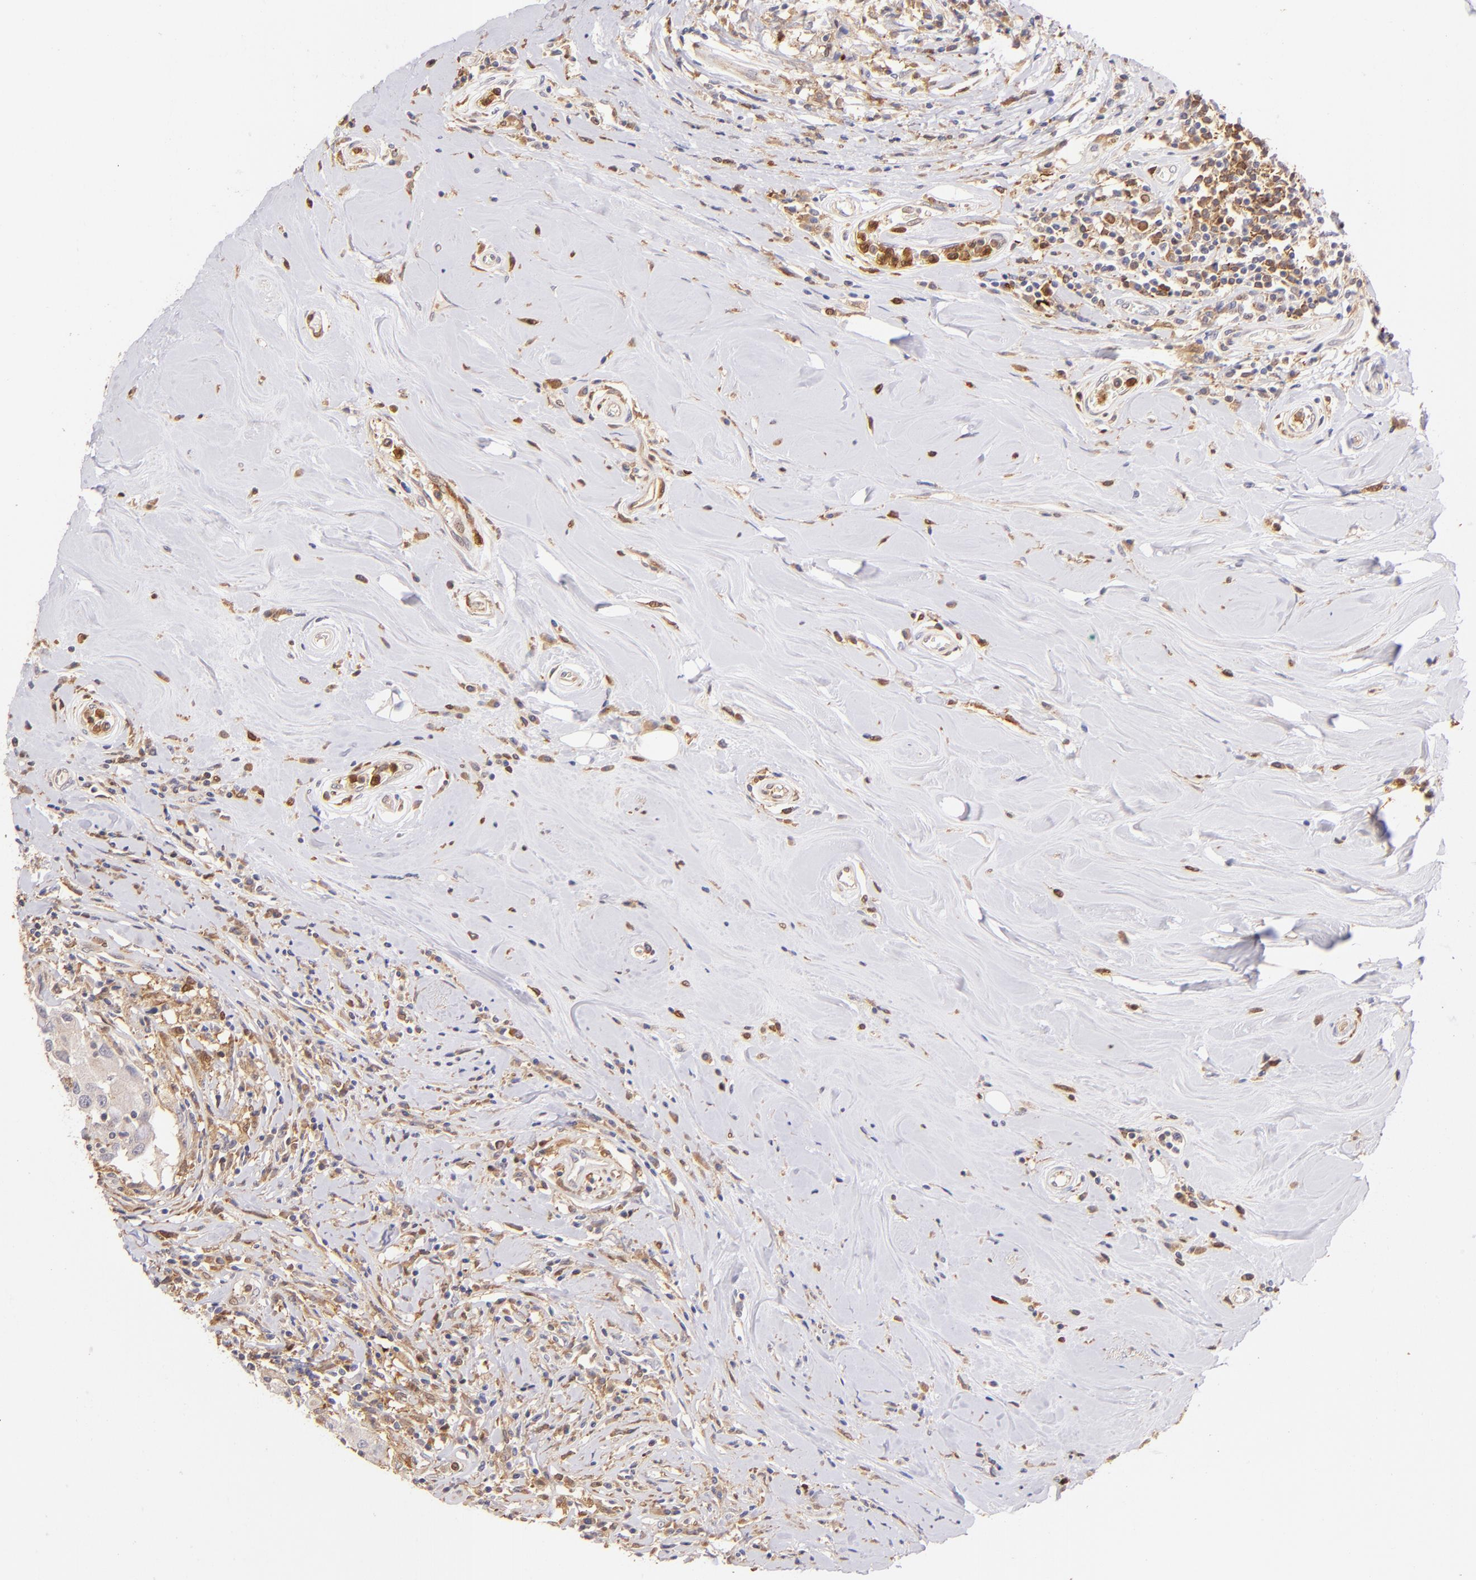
{"staining": {"intensity": "moderate", "quantity": ">75%", "location": "cytoplasmic/membranous"}, "tissue": "breast cancer", "cell_type": "Tumor cells", "image_type": "cancer", "snomed": [{"axis": "morphology", "description": "Duct carcinoma"}, {"axis": "topography", "description": "Breast"}], "caption": "Immunohistochemical staining of breast cancer displays medium levels of moderate cytoplasmic/membranous protein positivity in approximately >75% of tumor cells.", "gene": "BTK", "patient": {"sex": "female", "age": 27}}